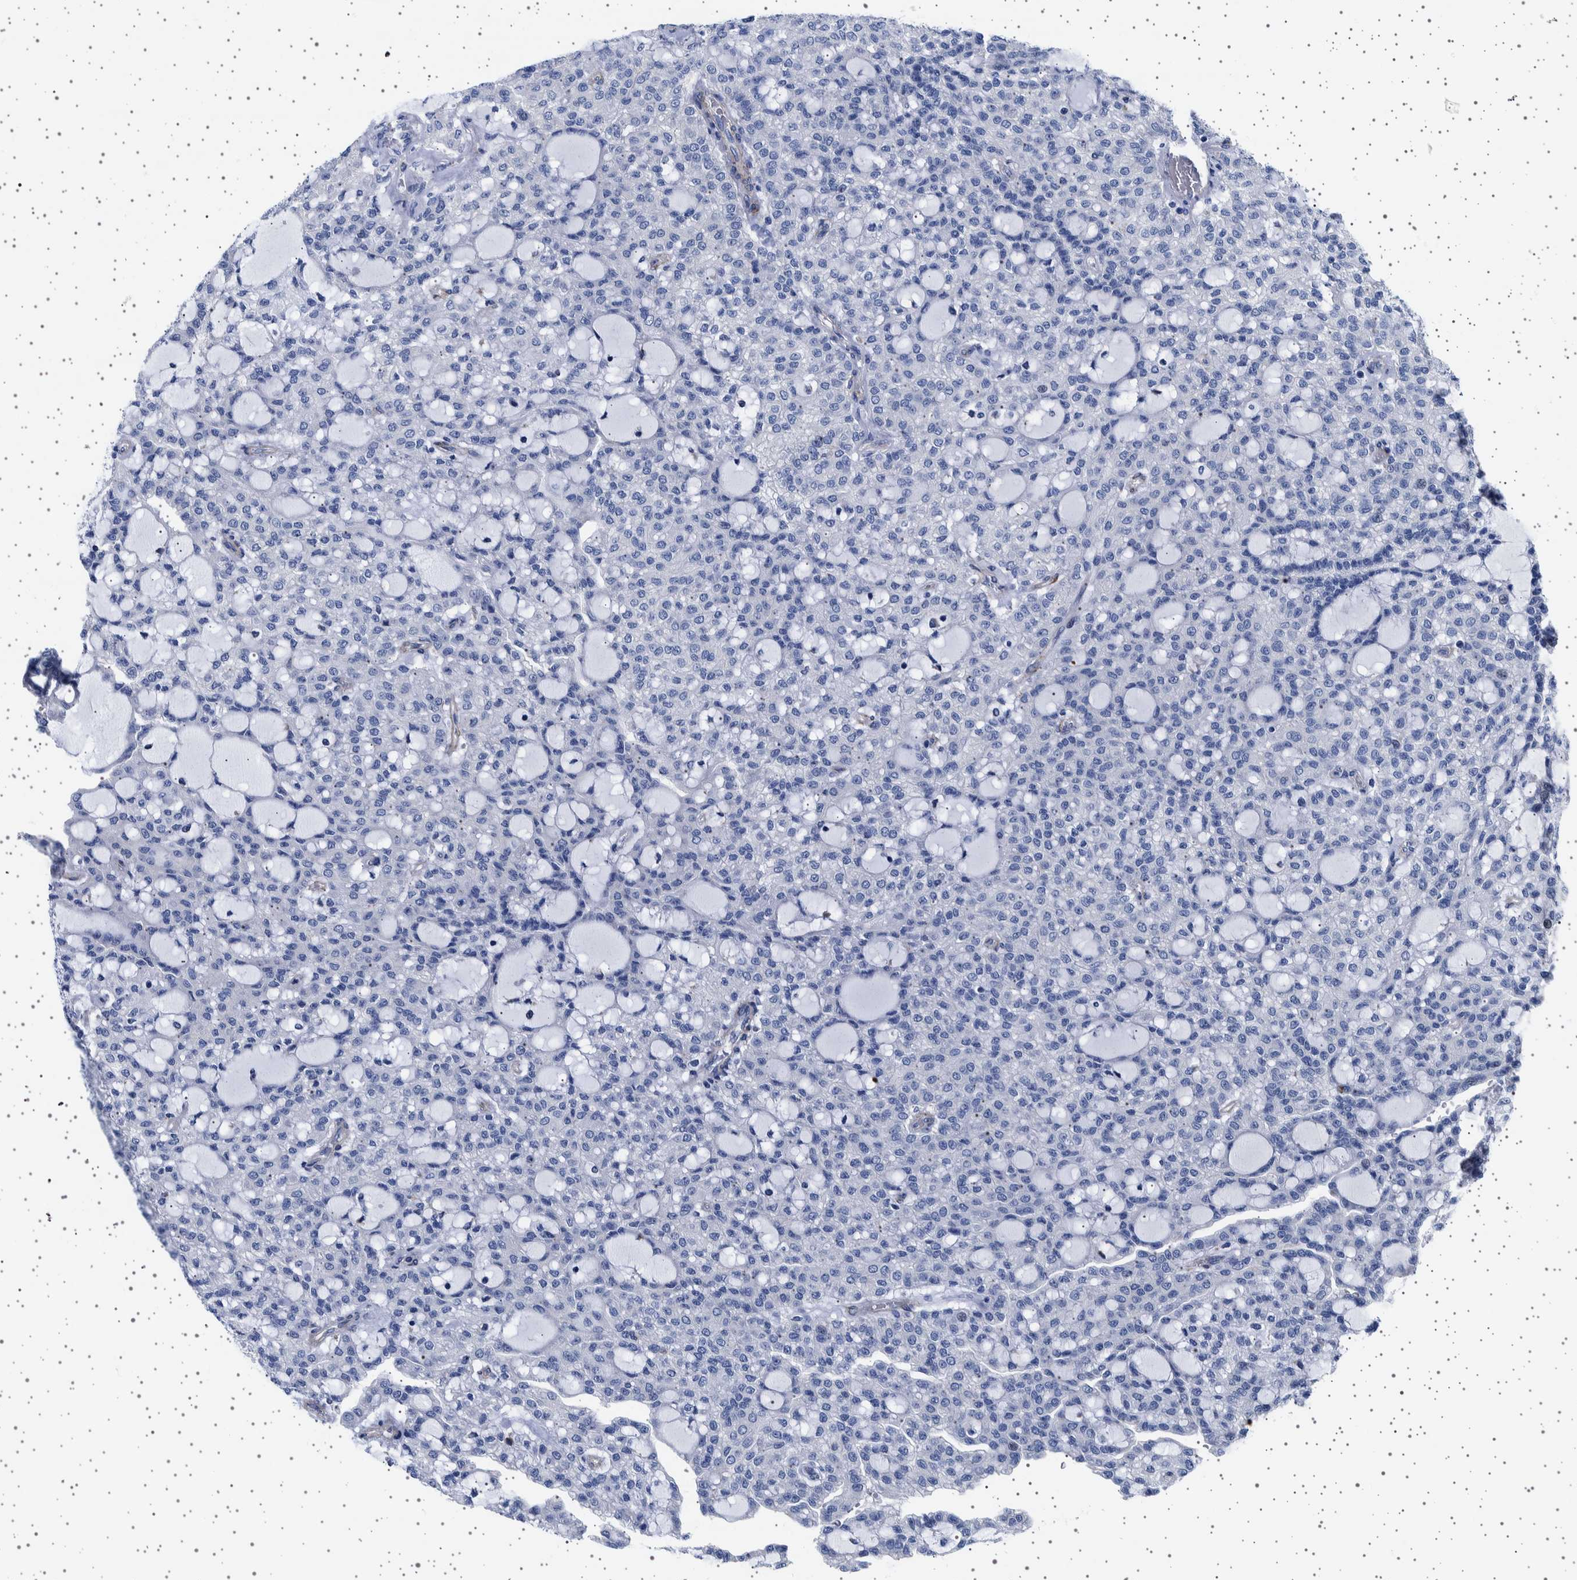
{"staining": {"intensity": "negative", "quantity": "none", "location": "none"}, "tissue": "renal cancer", "cell_type": "Tumor cells", "image_type": "cancer", "snomed": [{"axis": "morphology", "description": "Adenocarcinoma, NOS"}, {"axis": "topography", "description": "Kidney"}], "caption": "Protein analysis of renal cancer (adenocarcinoma) exhibits no significant staining in tumor cells.", "gene": "SEPTIN4", "patient": {"sex": "male", "age": 63}}